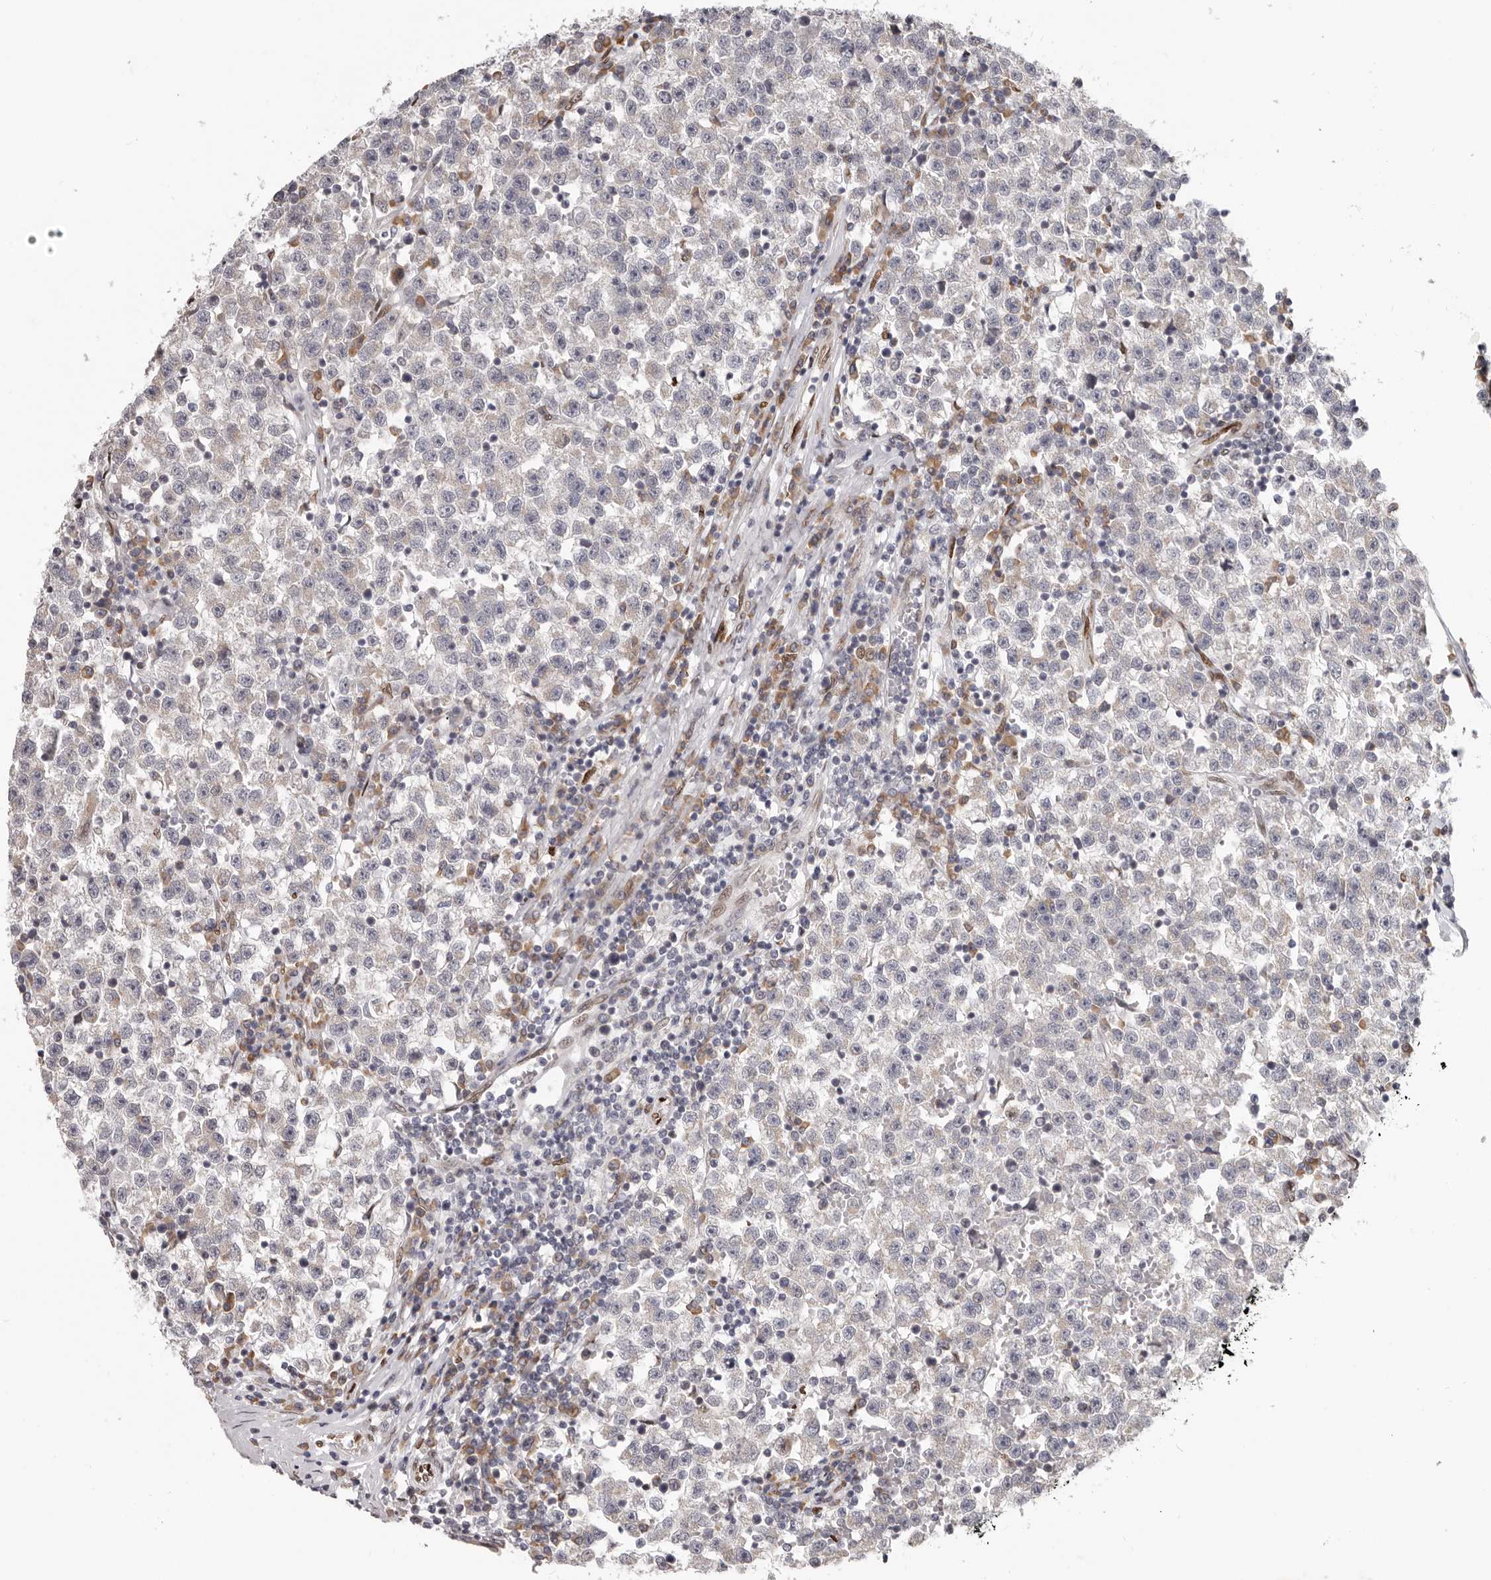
{"staining": {"intensity": "negative", "quantity": "none", "location": "none"}, "tissue": "testis cancer", "cell_type": "Tumor cells", "image_type": "cancer", "snomed": [{"axis": "morphology", "description": "Seminoma, NOS"}, {"axis": "topography", "description": "Testis"}], "caption": "An immunohistochemistry (IHC) photomicrograph of testis cancer (seminoma) is shown. There is no staining in tumor cells of testis cancer (seminoma).", "gene": "SRP19", "patient": {"sex": "male", "age": 22}}